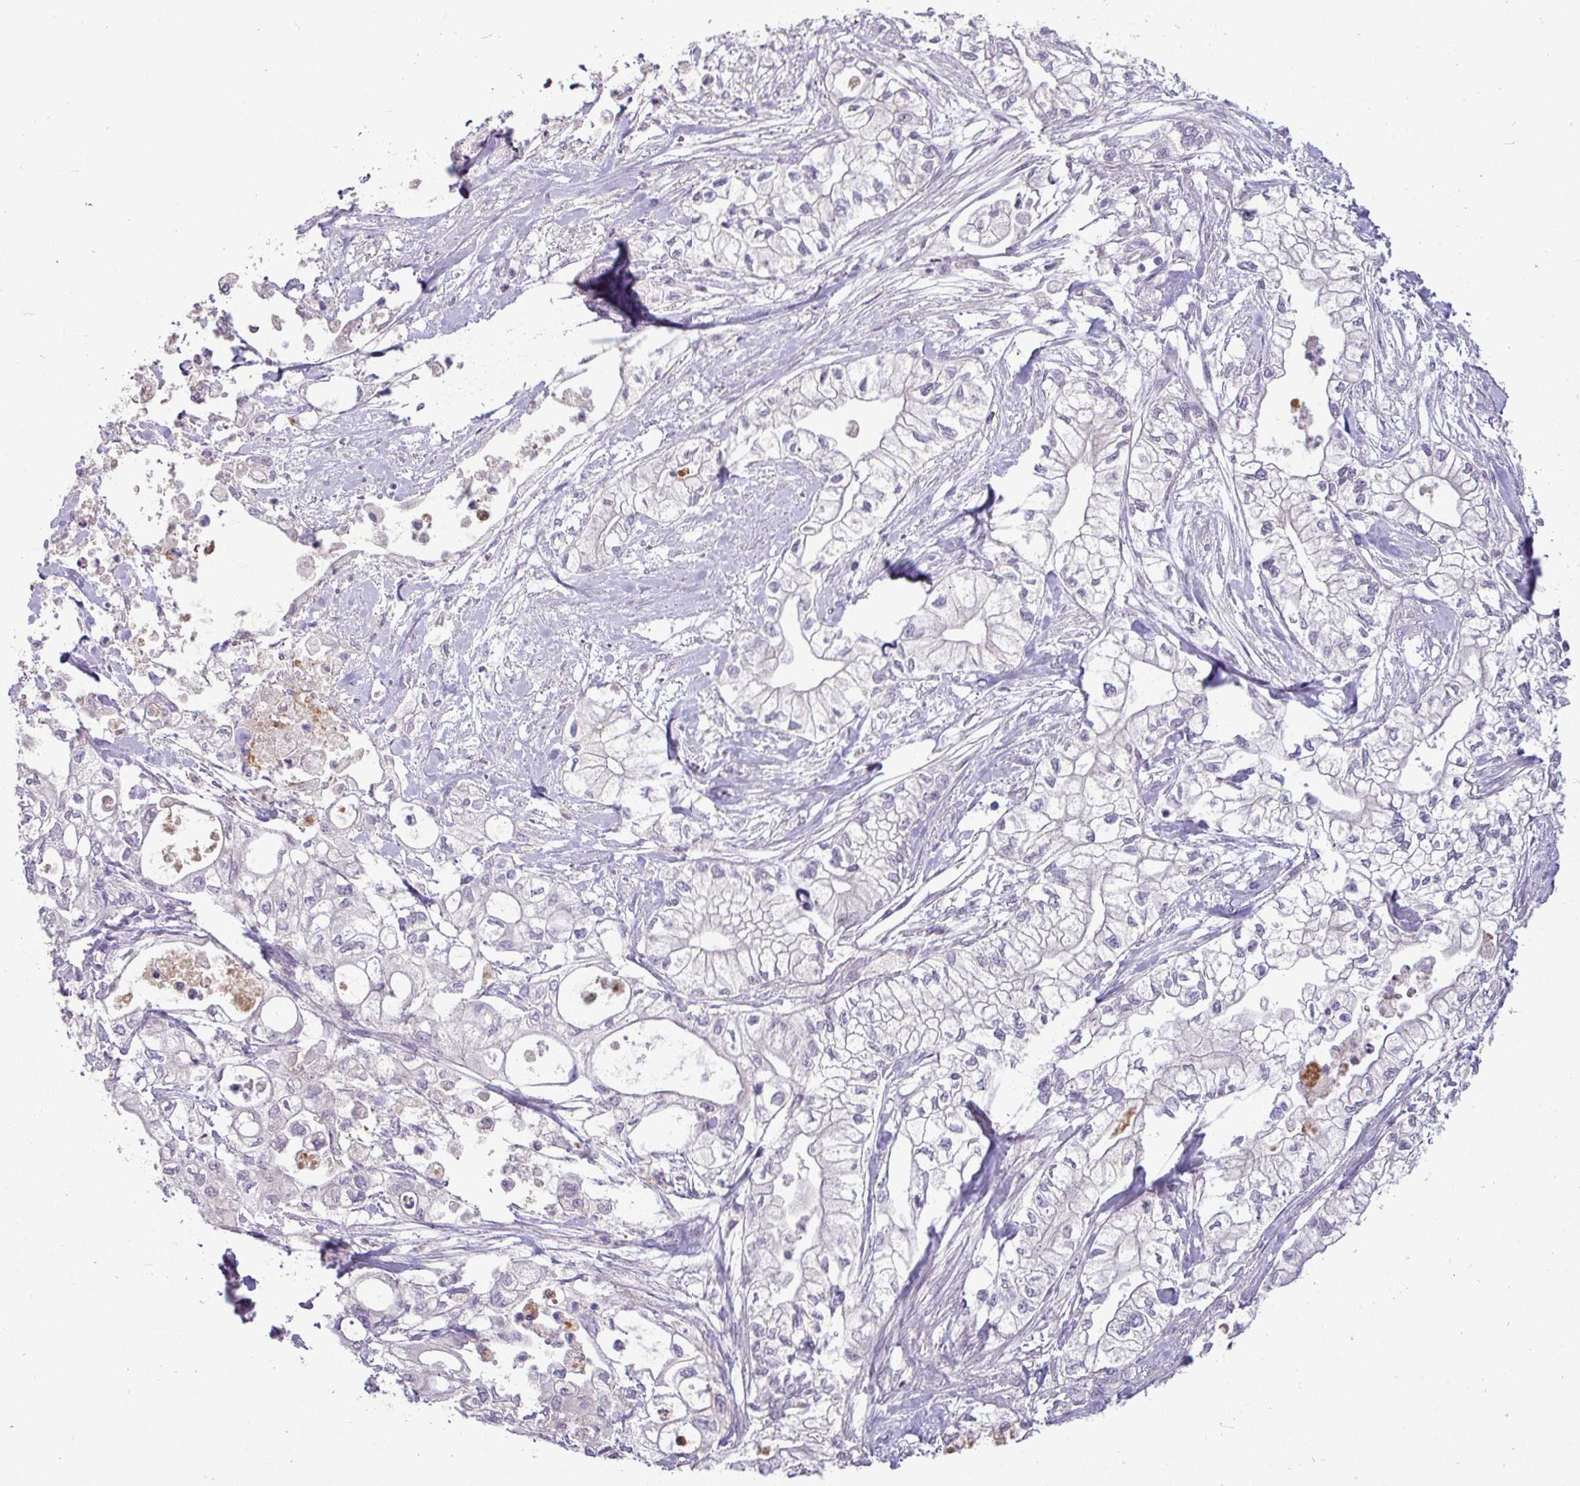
{"staining": {"intensity": "negative", "quantity": "none", "location": "none"}, "tissue": "pancreatic cancer", "cell_type": "Tumor cells", "image_type": "cancer", "snomed": [{"axis": "morphology", "description": "Adenocarcinoma, NOS"}, {"axis": "topography", "description": "Pancreas"}], "caption": "This is an IHC histopathology image of pancreatic adenocarcinoma. There is no staining in tumor cells.", "gene": "APOM", "patient": {"sex": "male", "age": 79}}